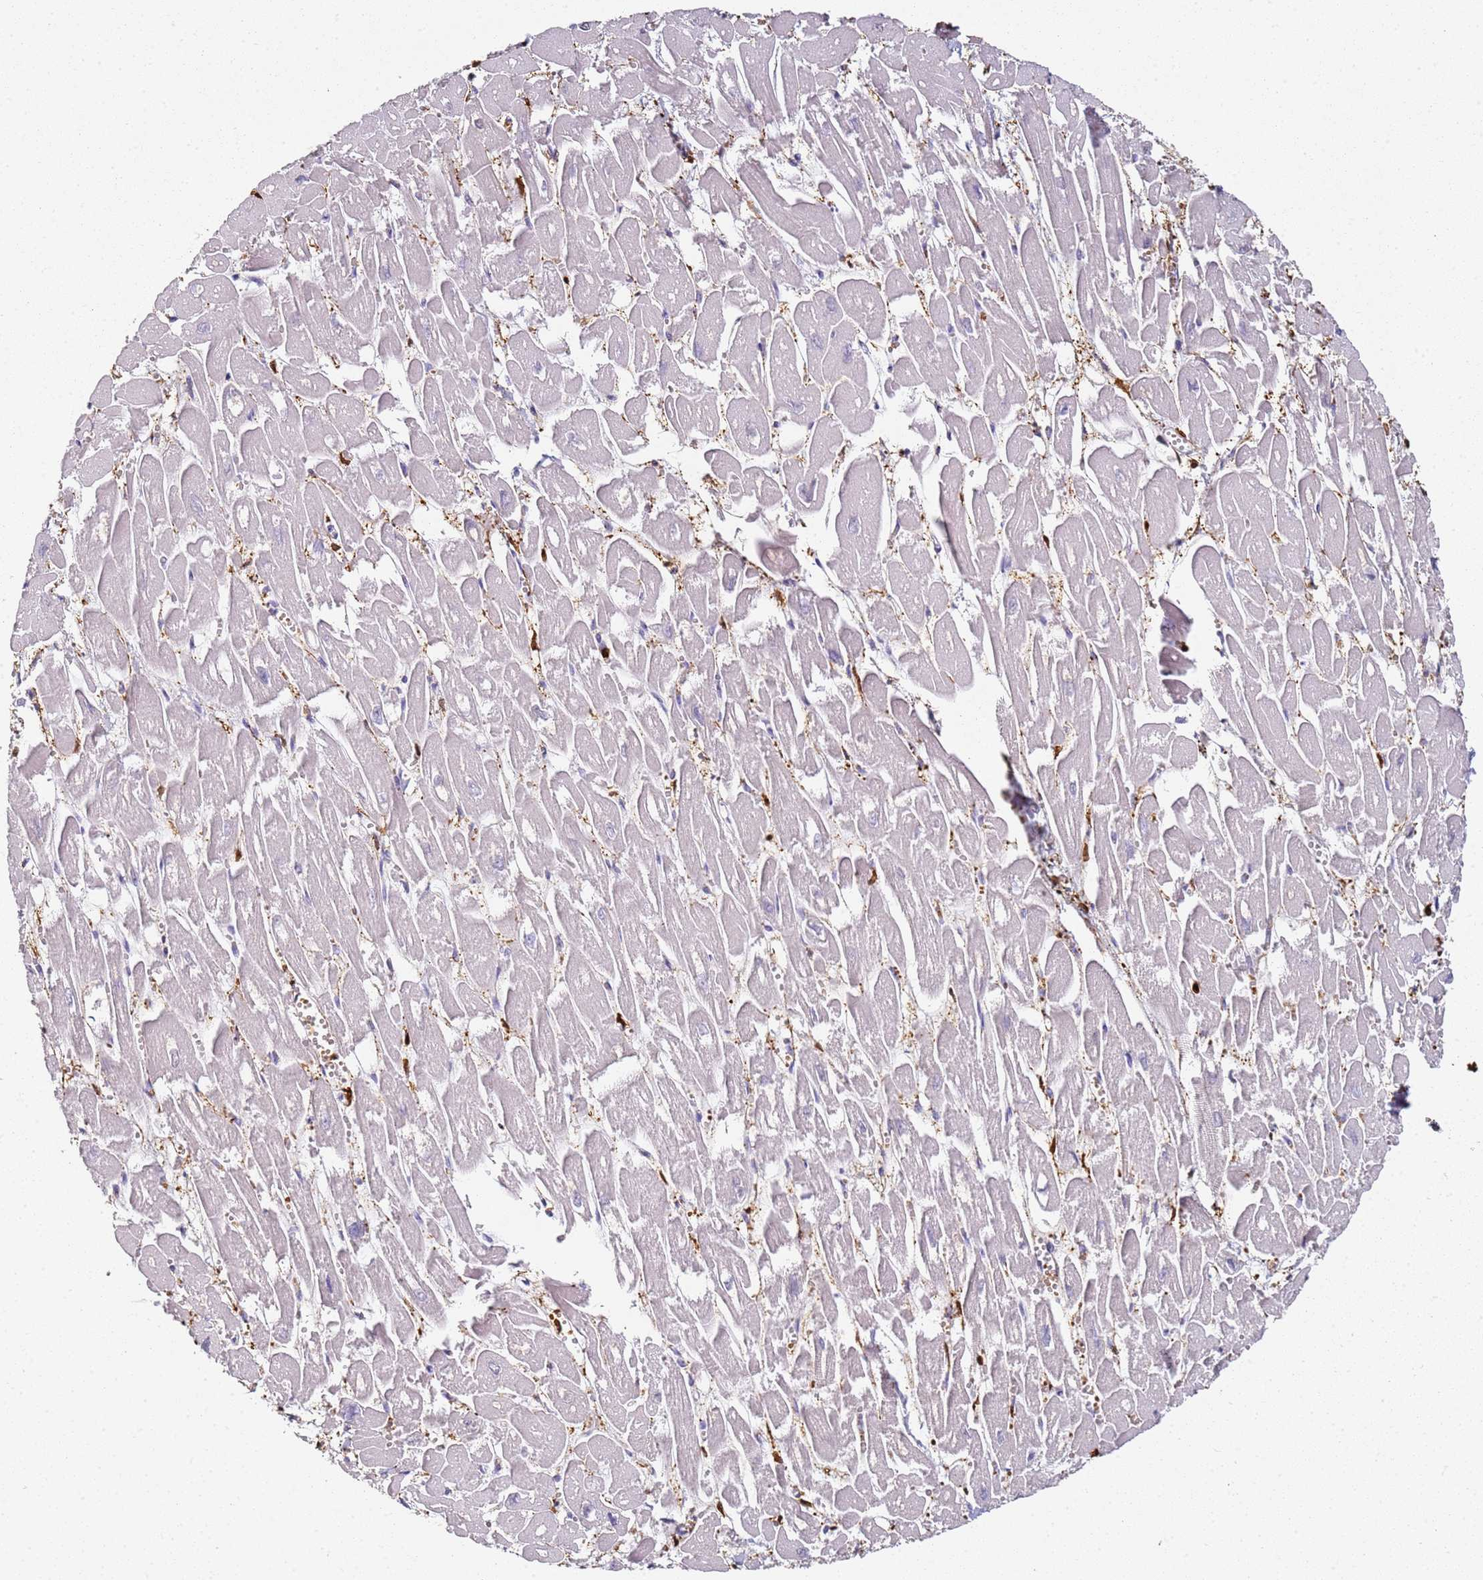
{"staining": {"intensity": "negative", "quantity": "none", "location": "none"}, "tissue": "heart muscle", "cell_type": "Cardiomyocytes", "image_type": "normal", "snomed": [{"axis": "morphology", "description": "Normal tissue, NOS"}, {"axis": "topography", "description": "Heart"}], "caption": "Image shows no significant protein positivity in cardiomyocytes of normal heart muscle.", "gene": "S100A4", "patient": {"sex": "male", "age": 54}}